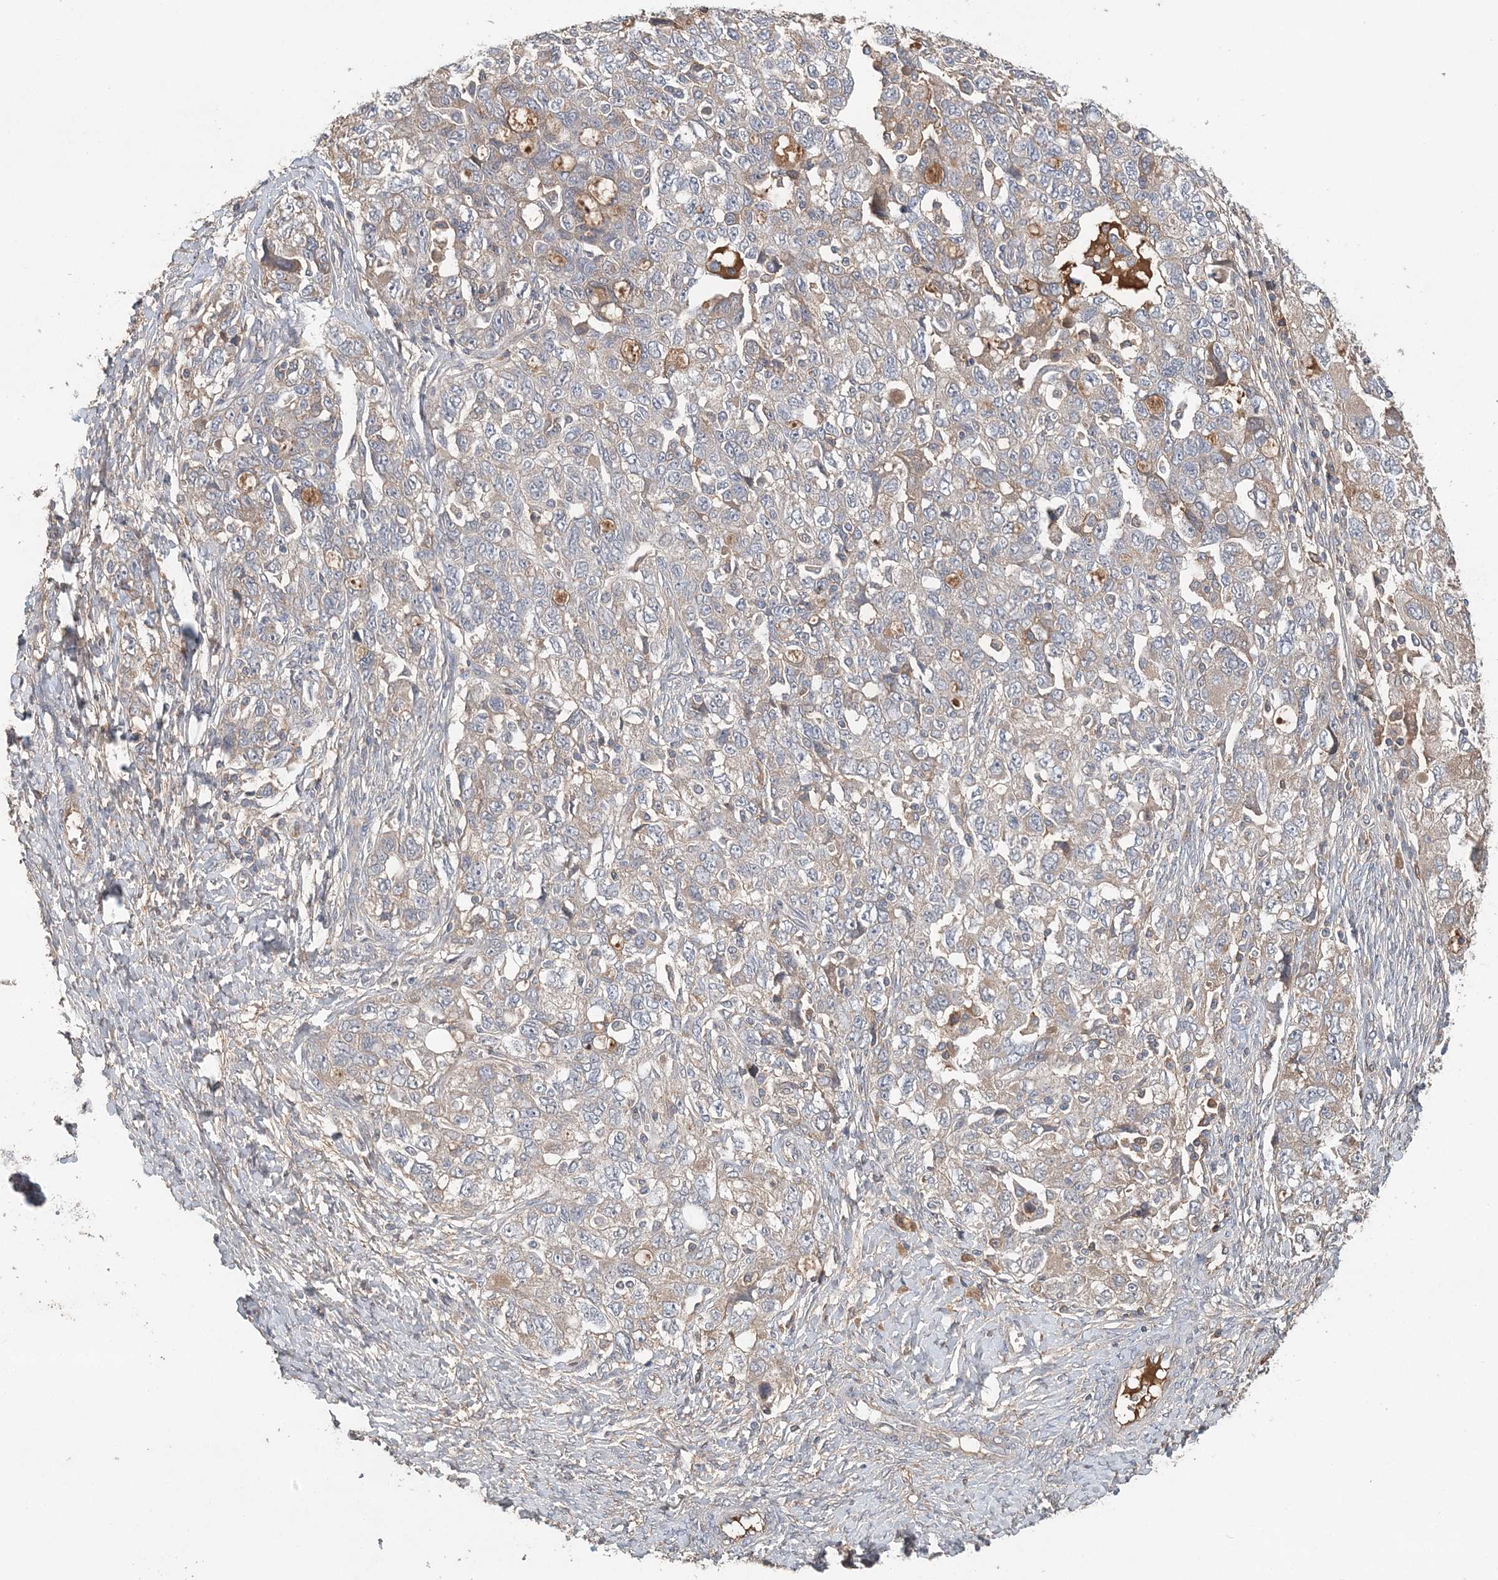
{"staining": {"intensity": "weak", "quantity": "<25%", "location": "cytoplasmic/membranous"}, "tissue": "ovarian cancer", "cell_type": "Tumor cells", "image_type": "cancer", "snomed": [{"axis": "morphology", "description": "Carcinoma, NOS"}, {"axis": "morphology", "description": "Cystadenocarcinoma, serous, NOS"}, {"axis": "topography", "description": "Ovary"}], "caption": "The histopathology image shows no significant expression in tumor cells of ovarian serous cystadenocarcinoma. (Immunohistochemistry, brightfield microscopy, high magnification).", "gene": "SYCP3", "patient": {"sex": "female", "age": 69}}